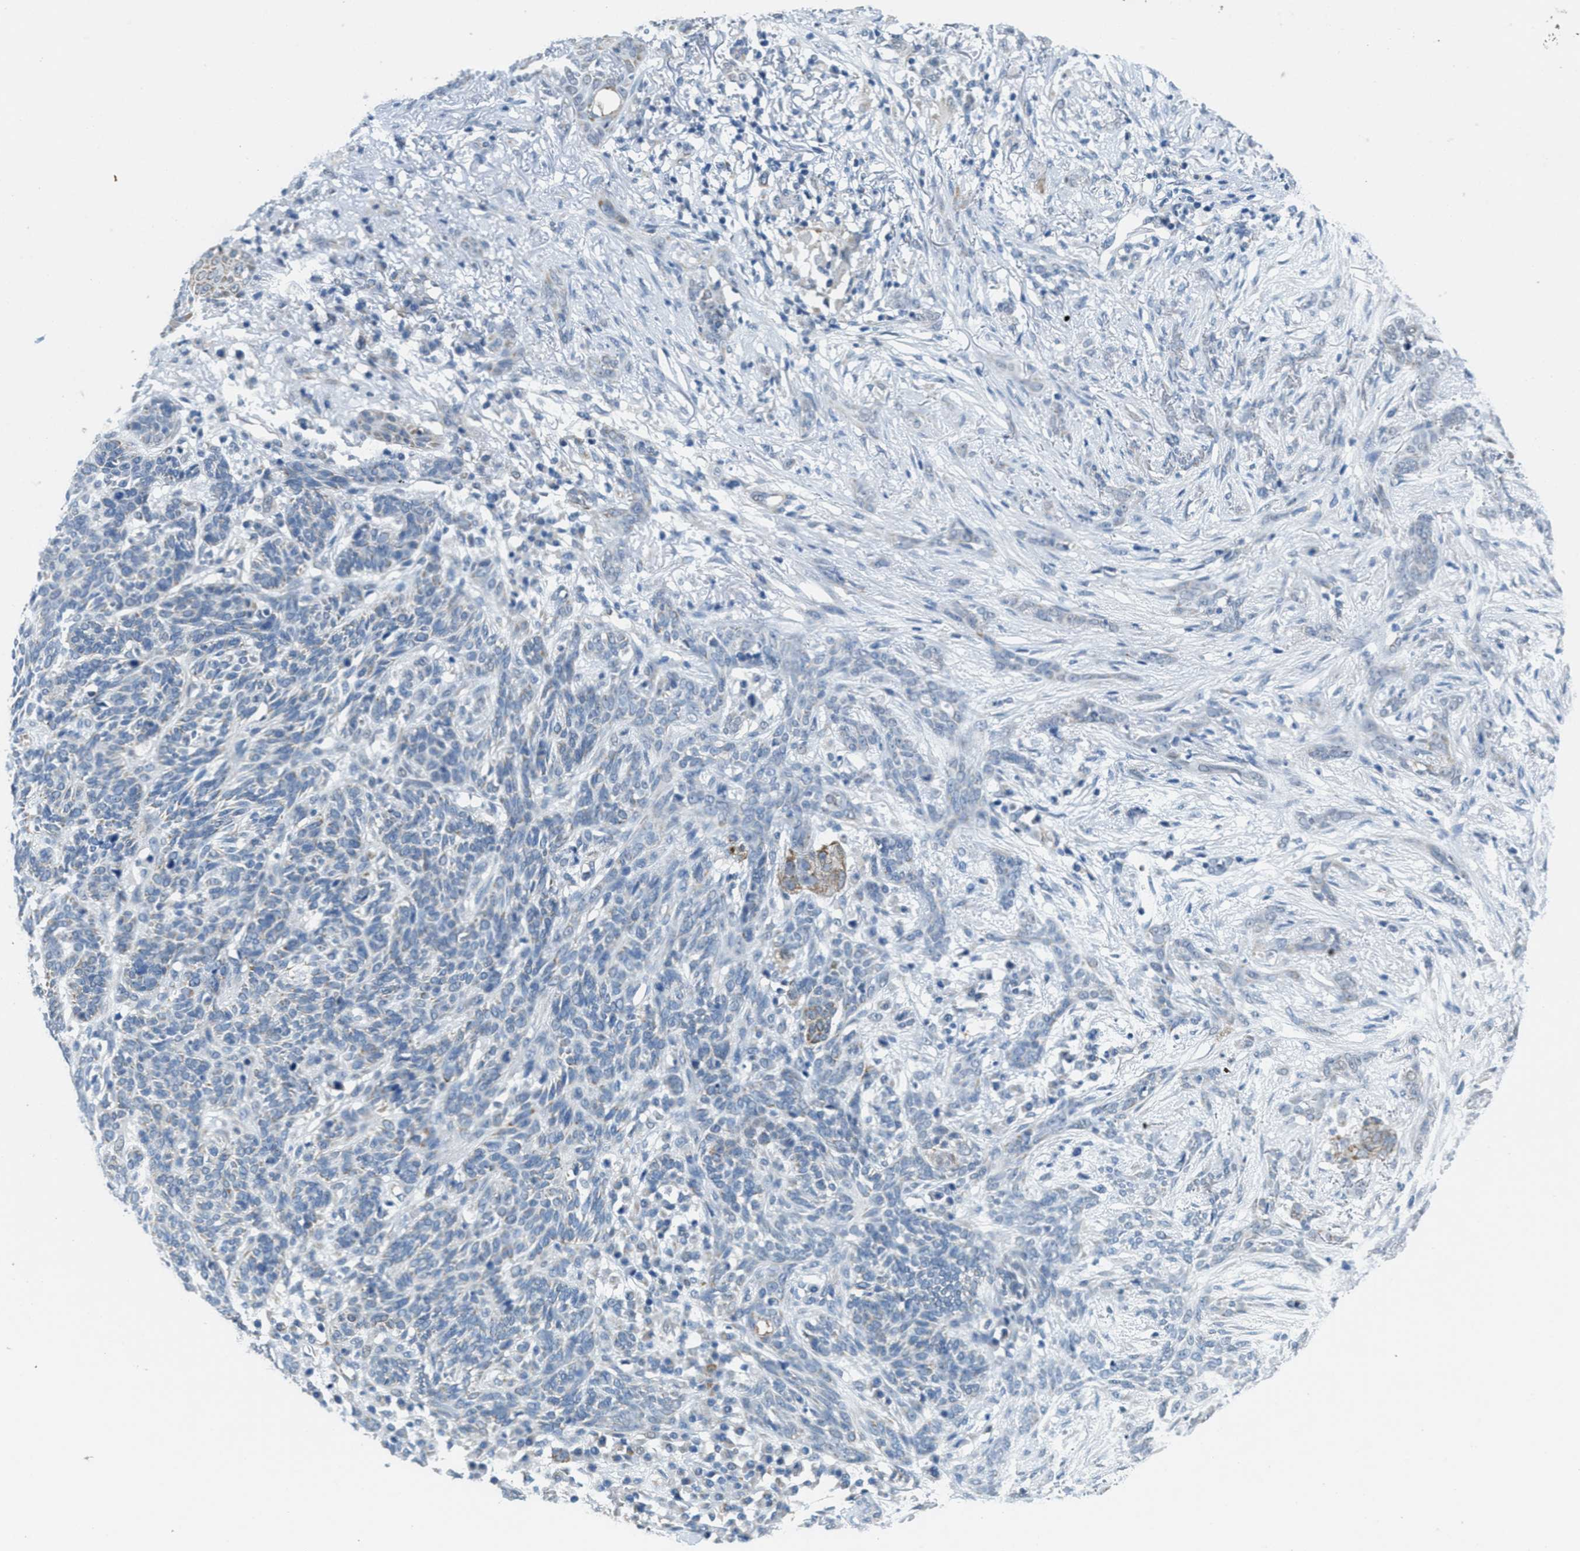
{"staining": {"intensity": "weak", "quantity": "<25%", "location": "cytoplasmic/membranous"}, "tissue": "skin cancer", "cell_type": "Tumor cells", "image_type": "cancer", "snomed": [{"axis": "morphology", "description": "Basal cell carcinoma"}, {"axis": "morphology", "description": "Adnexal tumor, benign"}, {"axis": "topography", "description": "Skin"}], "caption": "A photomicrograph of skin benign adnexal tumor stained for a protein demonstrates no brown staining in tumor cells.", "gene": "TOMM70", "patient": {"sex": "female", "age": 42}}